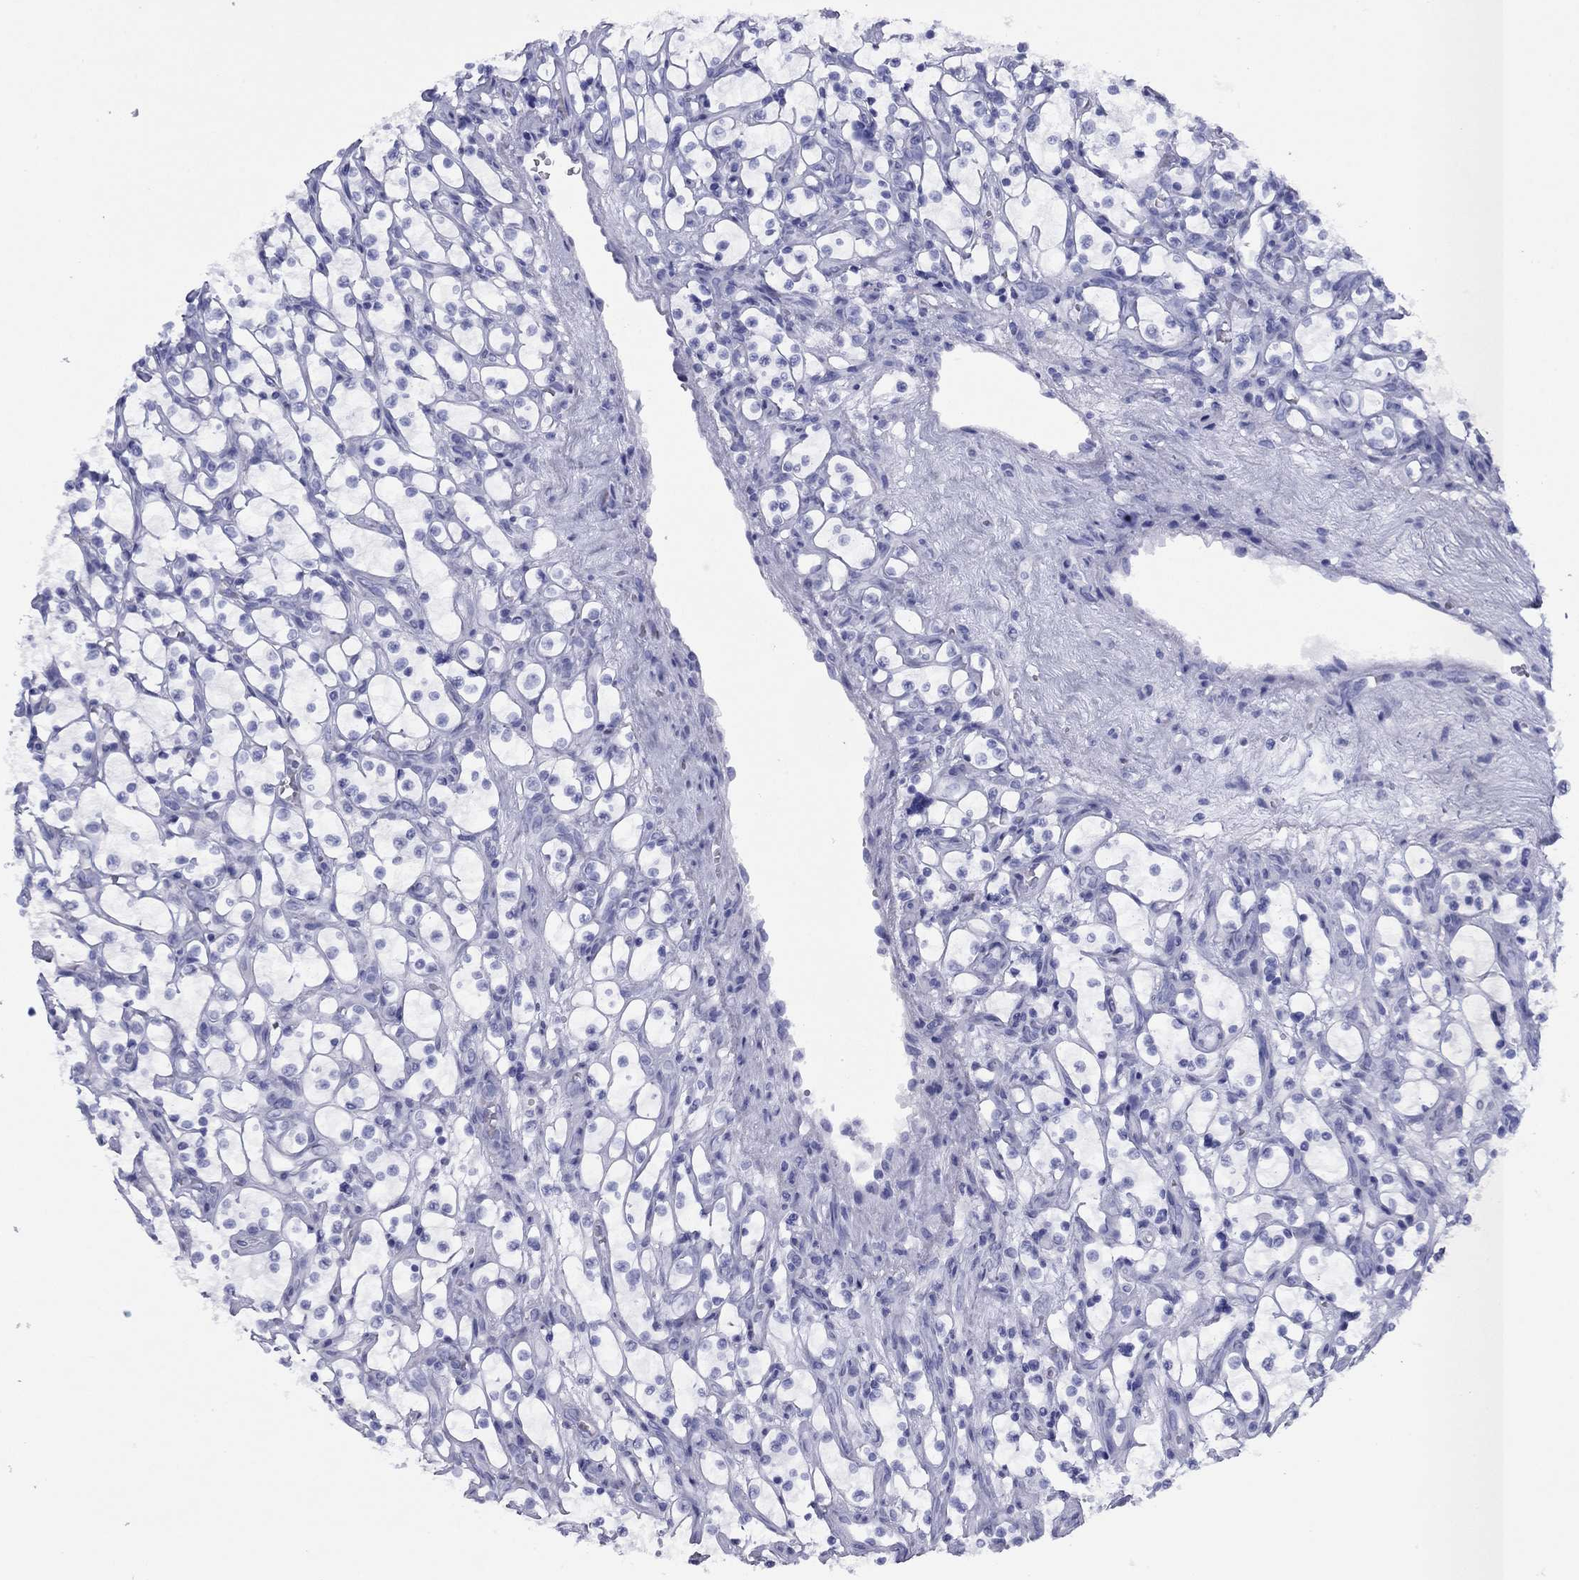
{"staining": {"intensity": "negative", "quantity": "none", "location": "none"}, "tissue": "renal cancer", "cell_type": "Tumor cells", "image_type": "cancer", "snomed": [{"axis": "morphology", "description": "Adenocarcinoma, NOS"}, {"axis": "topography", "description": "Kidney"}], "caption": "Renal adenocarcinoma was stained to show a protein in brown. There is no significant positivity in tumor cells.", "gene": "HAO1", "patient": {"sex": "female", "age": 69}}